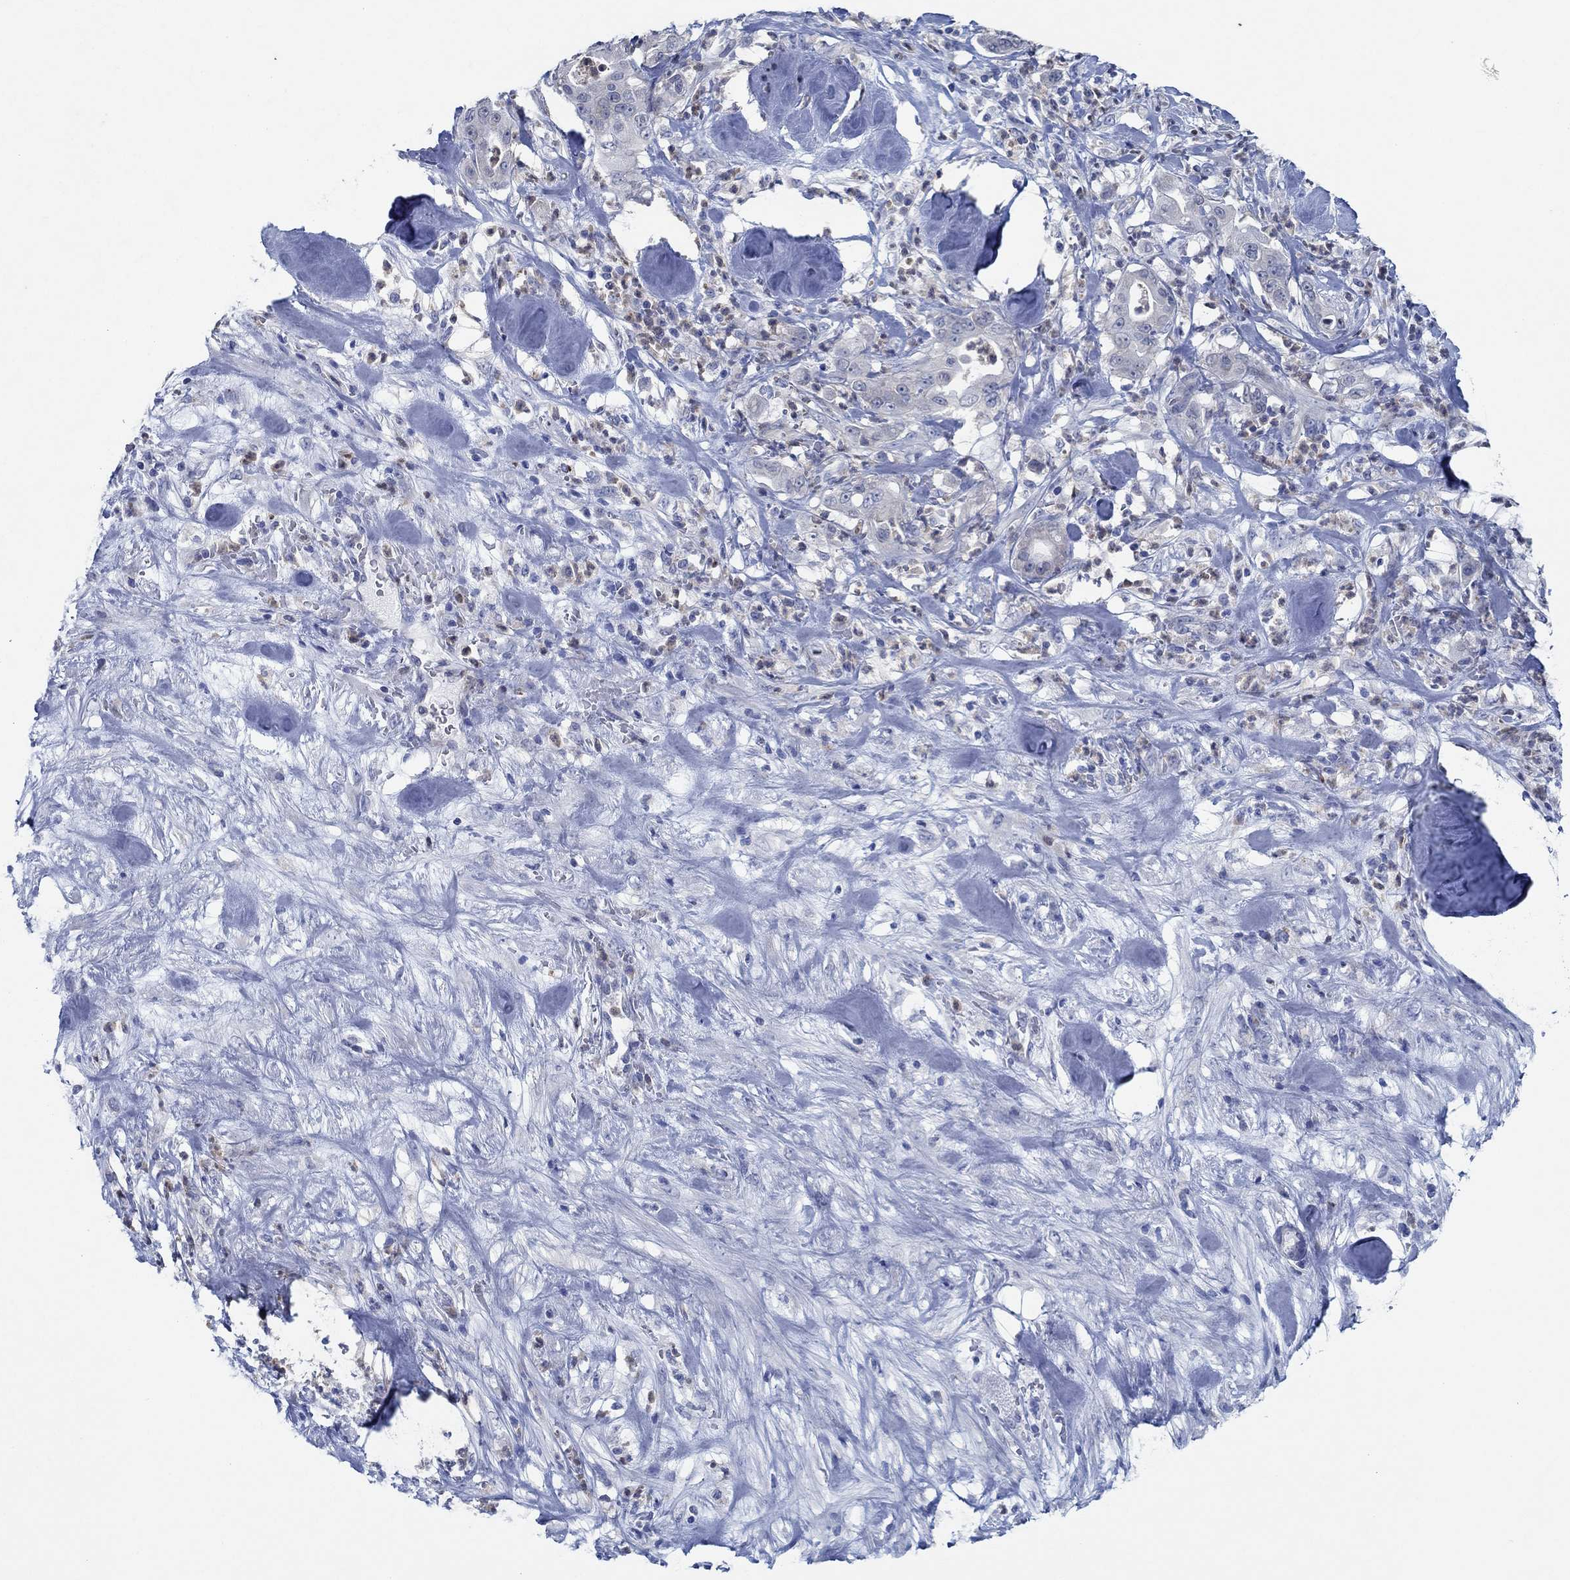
{"staining": {"intensity": "negative", "quantity": "none", "location": "none"}, "tissue": "pancreatic cancer", "cell_type": "Tumor cells", "image_type": "cancer", "snomed": [{"axis": "morphology", "description": "Adenocarcinoma, NOS"}, {"axis": "topography", "description": "Pancreas"}], "caption": "IHC photomicrograph of pancreatic adenocarcinoma stained for a protein (brown), which reveals no staining in tumor cells.", "gene": "ZNF671", "patient": {"sex": "male", "age": 71}}